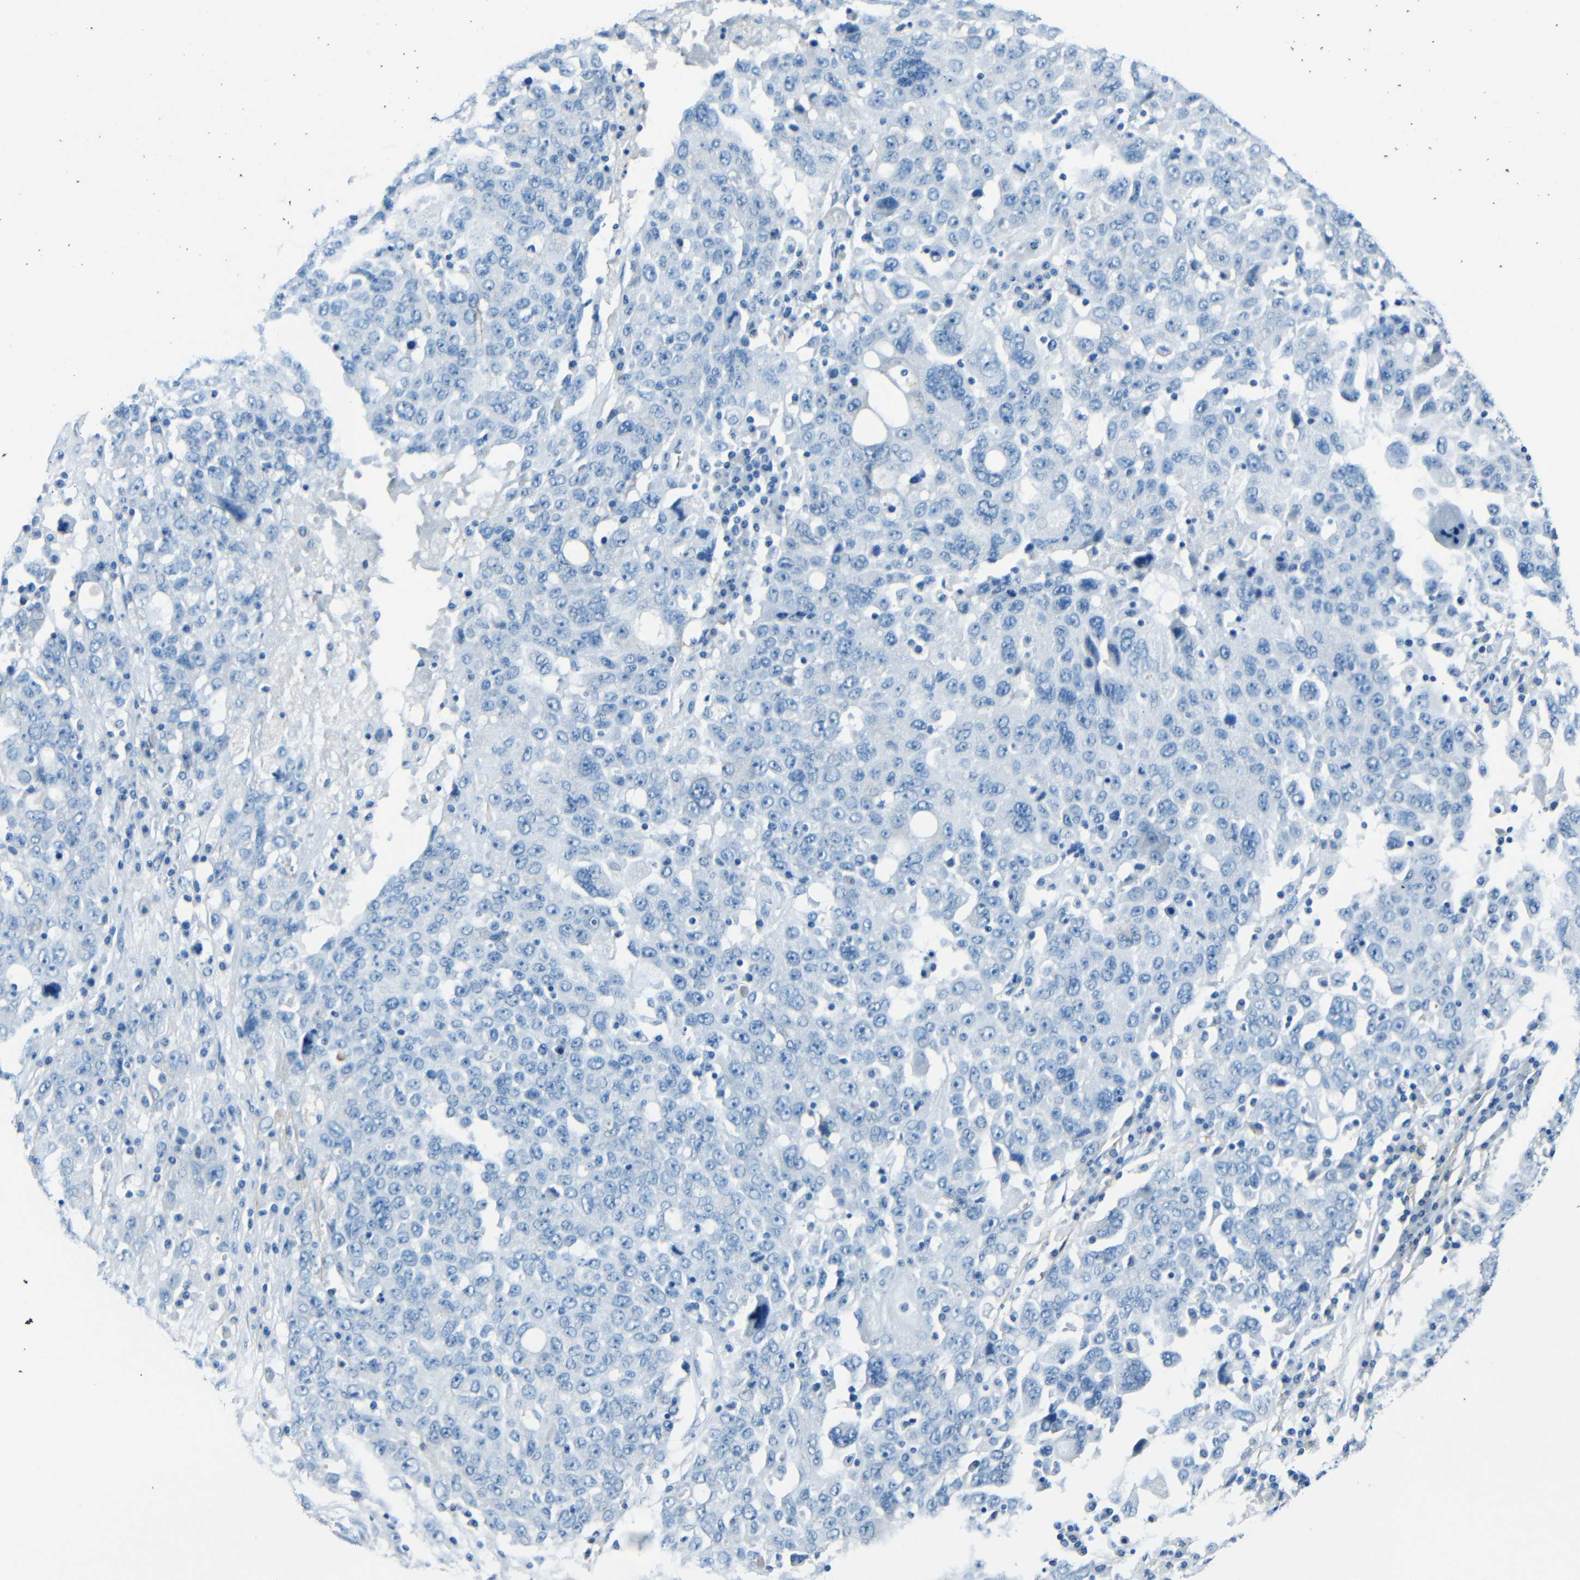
{"staining": {"intensity": "negative", "quantity": "none", "location": "none"}, "tissue": "ovarian cancer", "cell_type": "Tumor cells", "image_type": "cancer", "snomed": [{"axis": "morphology", "description": "Carcinoma, endometroid"}, {"axis": "topography", "description": "Ovary"}], "caption": "Immunohistochemistry (IHC) of ovarian cancer (endometroid carcinoma) displays no expression in tumor cells.", "gene": "FBN2", "patient": {"sex": "female", "age": 62}}